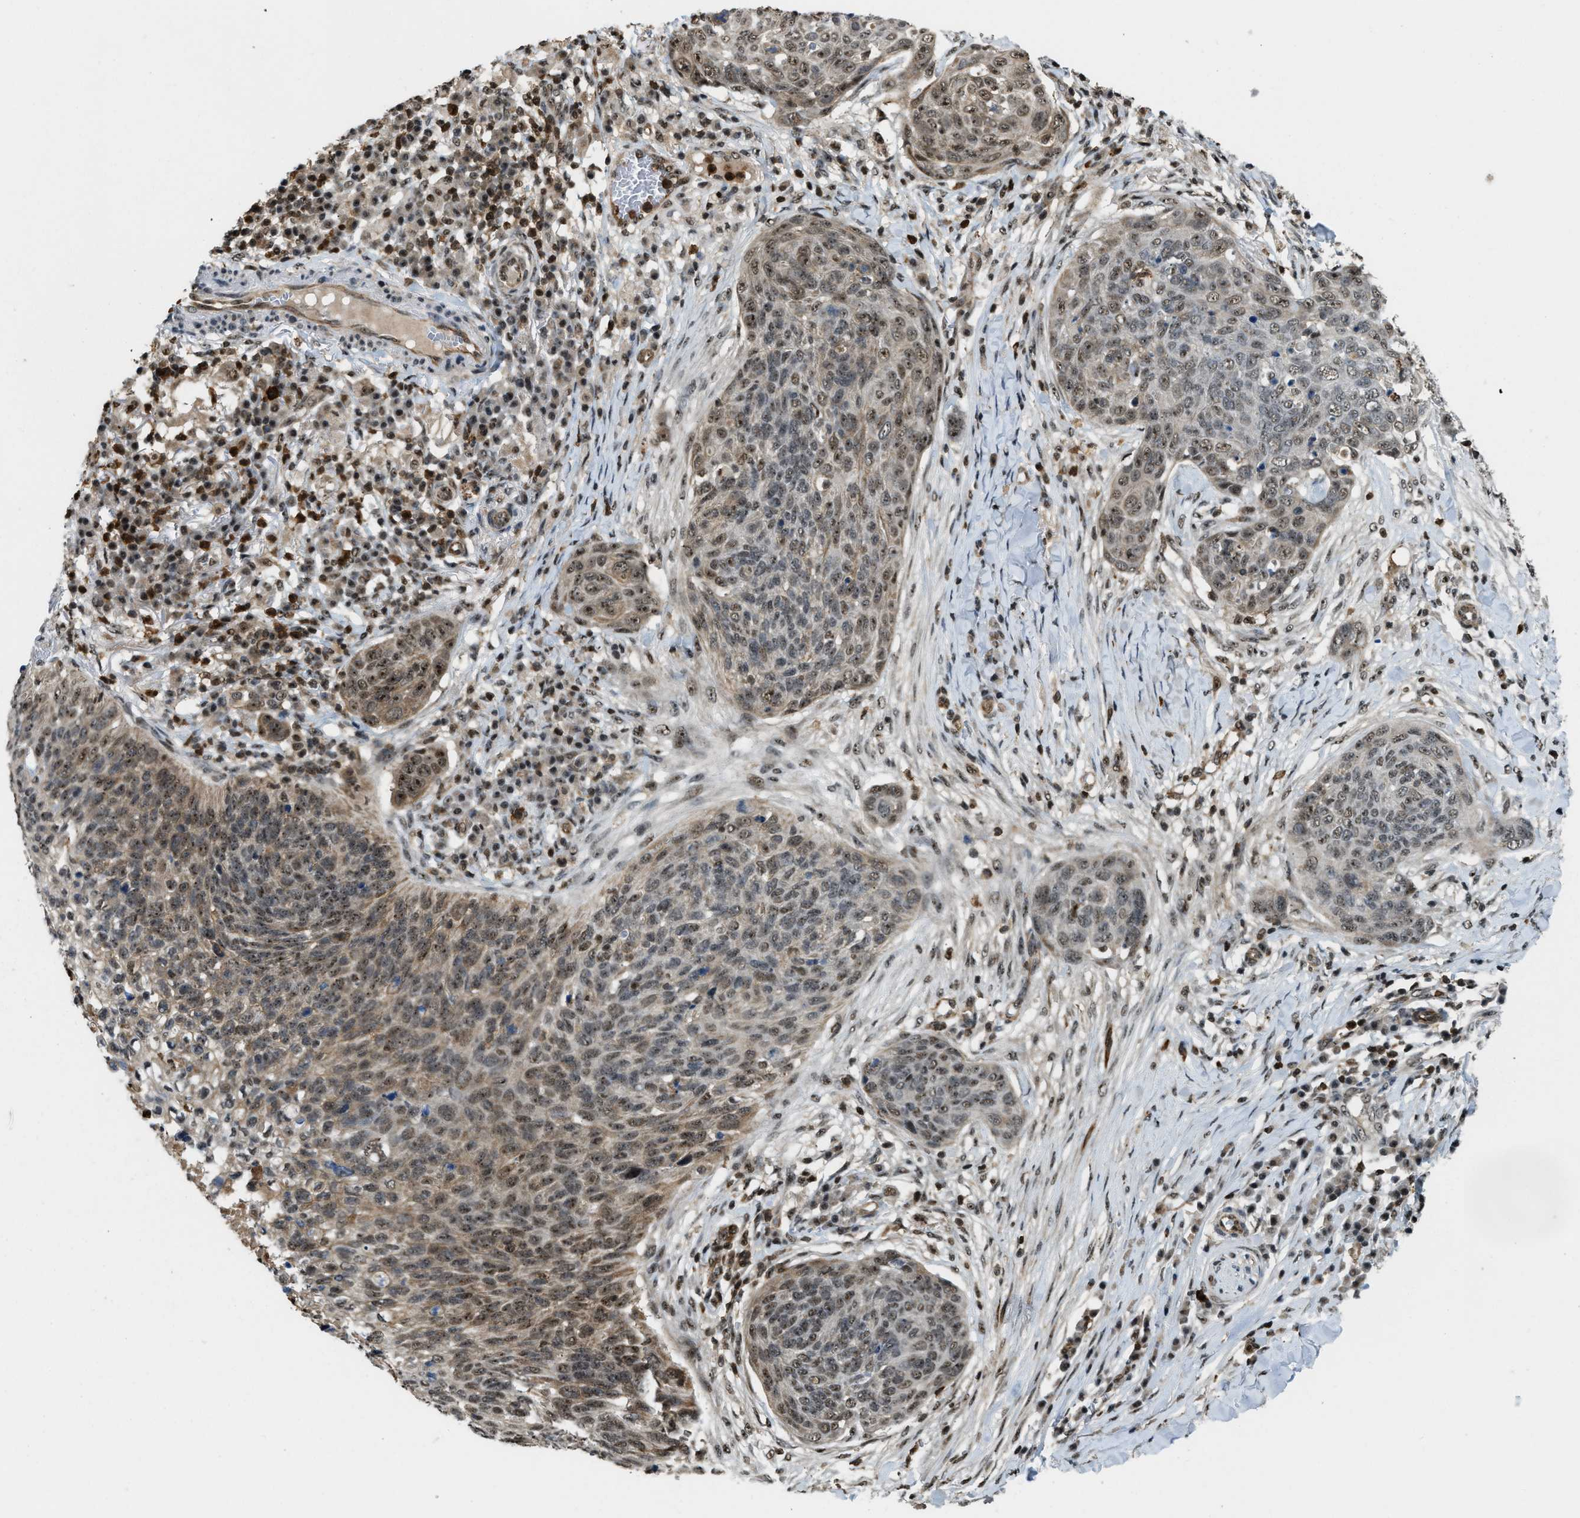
{"staining": {"intensity": "moderate", "quantity": ">75%", "location": "nuclear"}, "tissue": "skin cancer", "cell_type": "Tumor cells", "image_type": "cancer", "snomed": [{"axis": "morphology", "description": "Squamous cell carcinoma in situ, NOS"}, {"axis": "morphology", "description": "Squamous cell carcinoma, NOS"}, {"axis": "topography", "description": "Skin"}], "caption": "Skin cancer was stained to show a protein in brown. There is medium levels of moderate nuclear staining in about >75% of tumor cells.", "gene": "E2F1", "patient": {"sex": "male", "age": 93}}